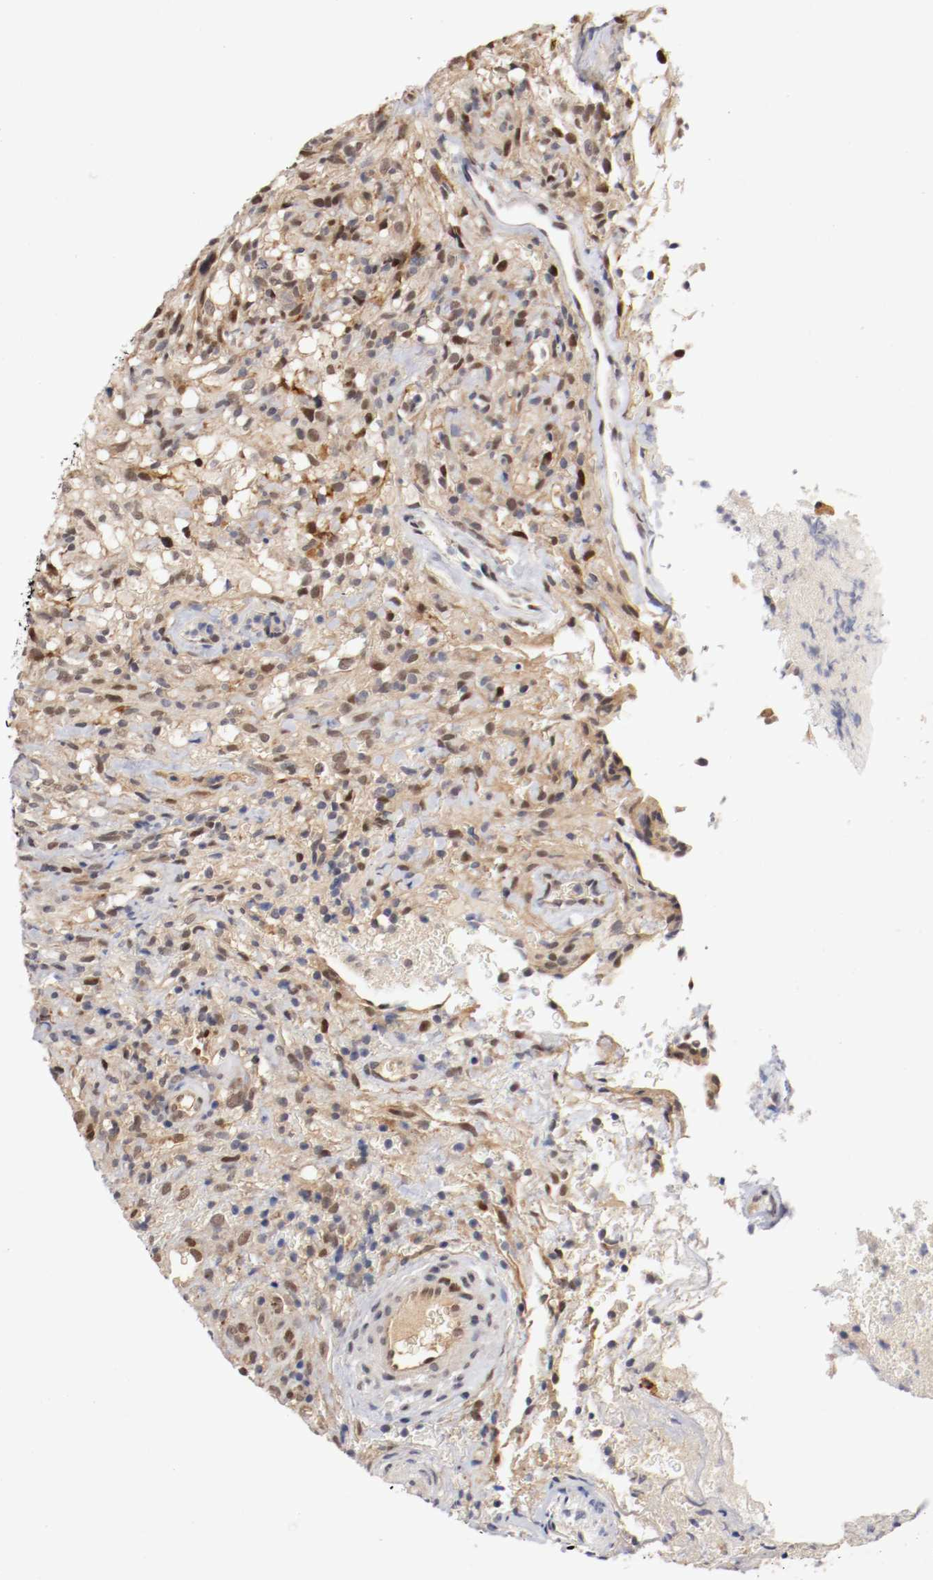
{"staining": {"intensity": "weak", "quantity": ">75%", "location": "cytoplasmic/membranous,nuclear"}, "tissue": "glioma", "cell_type": "Tumor cells", "image_type": "cancer", "snomed": [{"axis": "morphology", "description": "Normal tissue, NOS"}, {"axis": "morphology", "description": "Glioma, malignant, High grade"}, {"axis": "topography", "description": "Cerebral cortex"}], "caption": "Glioma tissue demonstrates weak cytoplasmic/membranous and nuclear positivity in approximately >75% of tumor cells", "gene": "DNMT3B", "patient": {"sex": "male", "age": 75}}